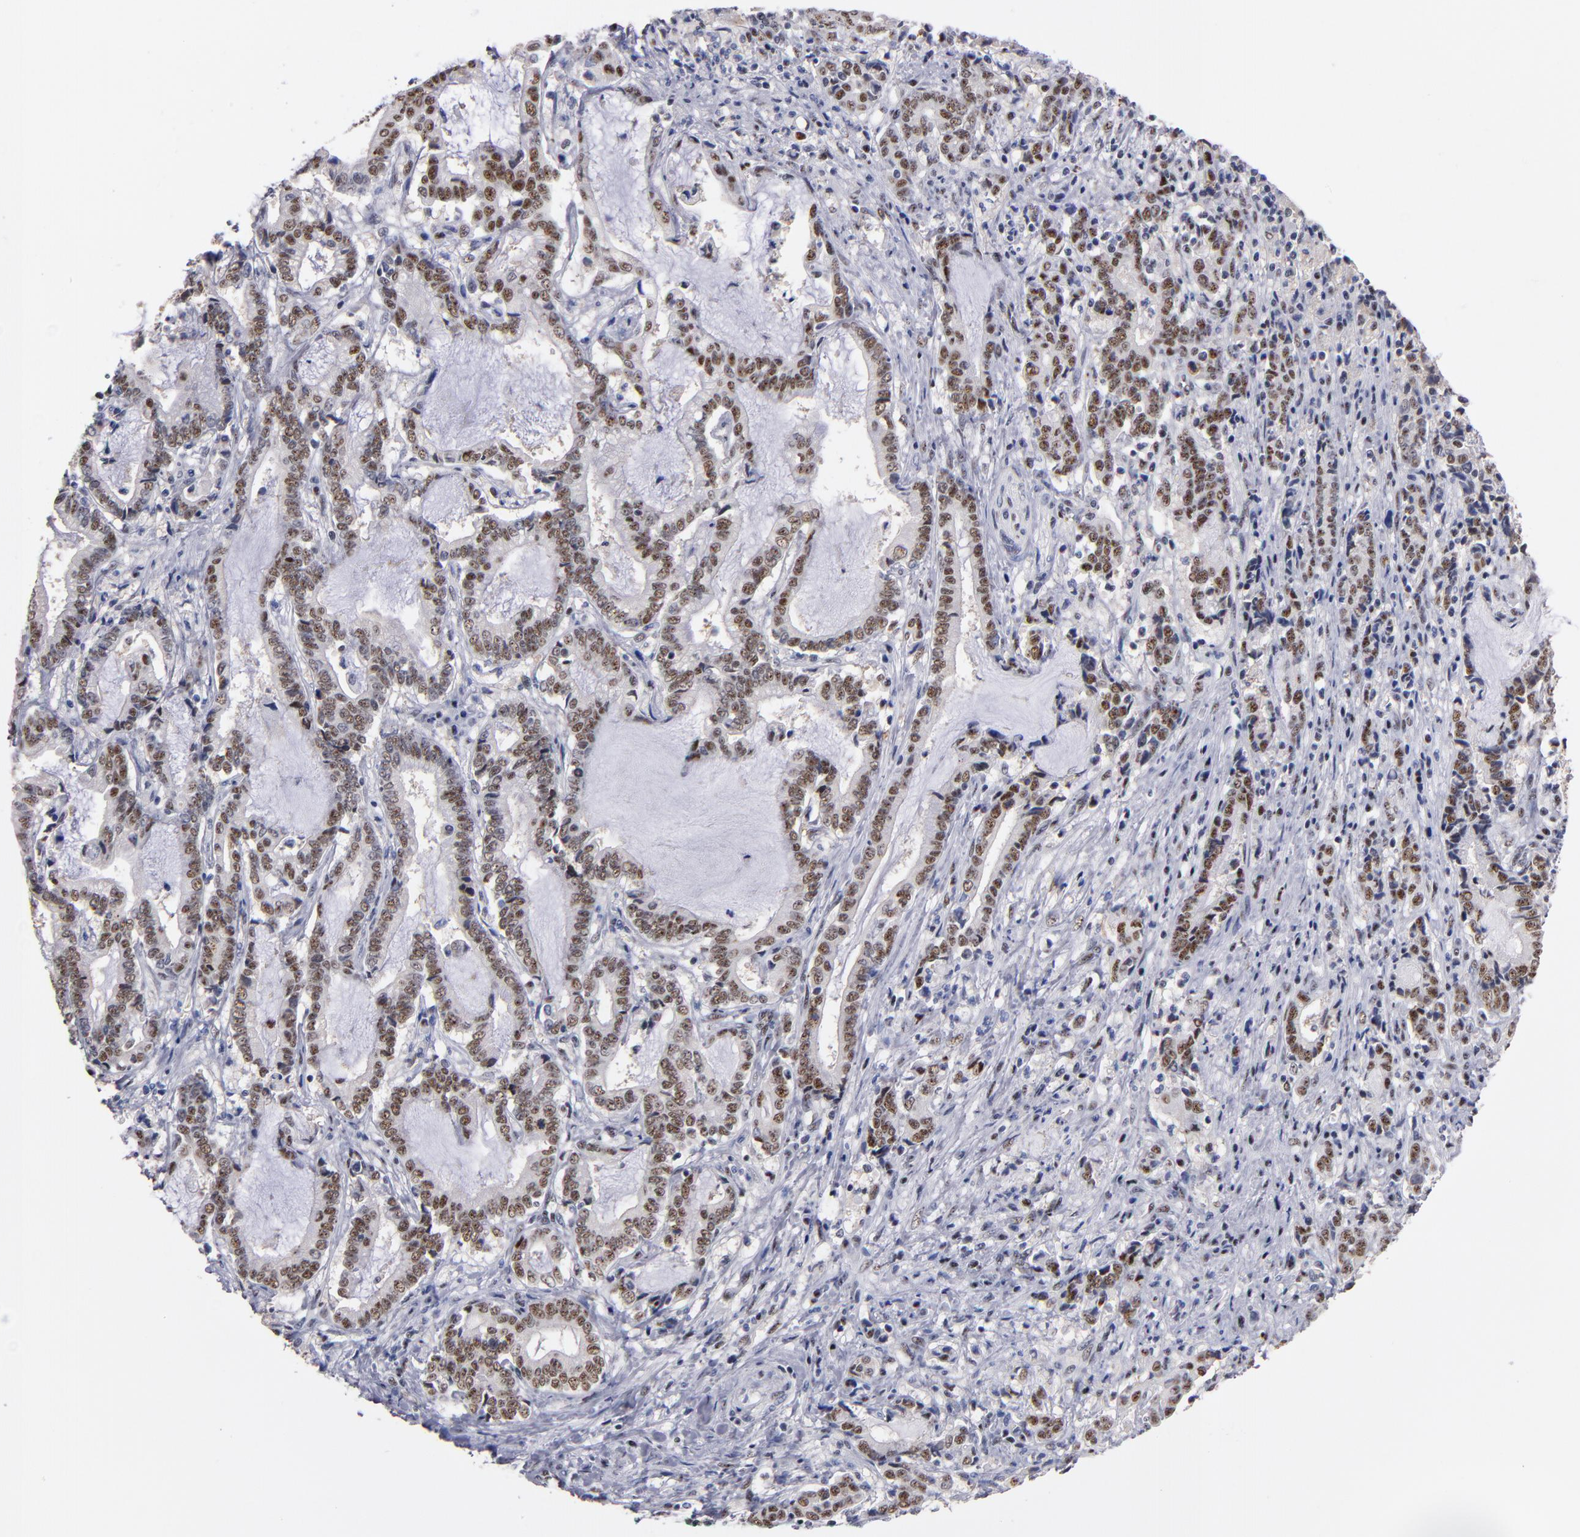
{"staining": {"intensity": "moderate", "quantity": "25%-75%", "location": "nuclear"}, "tissue": "liver cancer", "cell_type": "Tumor cells", "image_type": "cancer", "snomed": [{"axis": "morphology", "description": "Cholangiocarcinoma"}, {"axis": "topography", "description": "Liver"}], "caption": "A brown stain labels moderate nuclear staining of a protein in cholangiocarcinoma (liver) tumor cells.", "gene": "RAF1", "patient": {"sex": "male", "age": 57}}